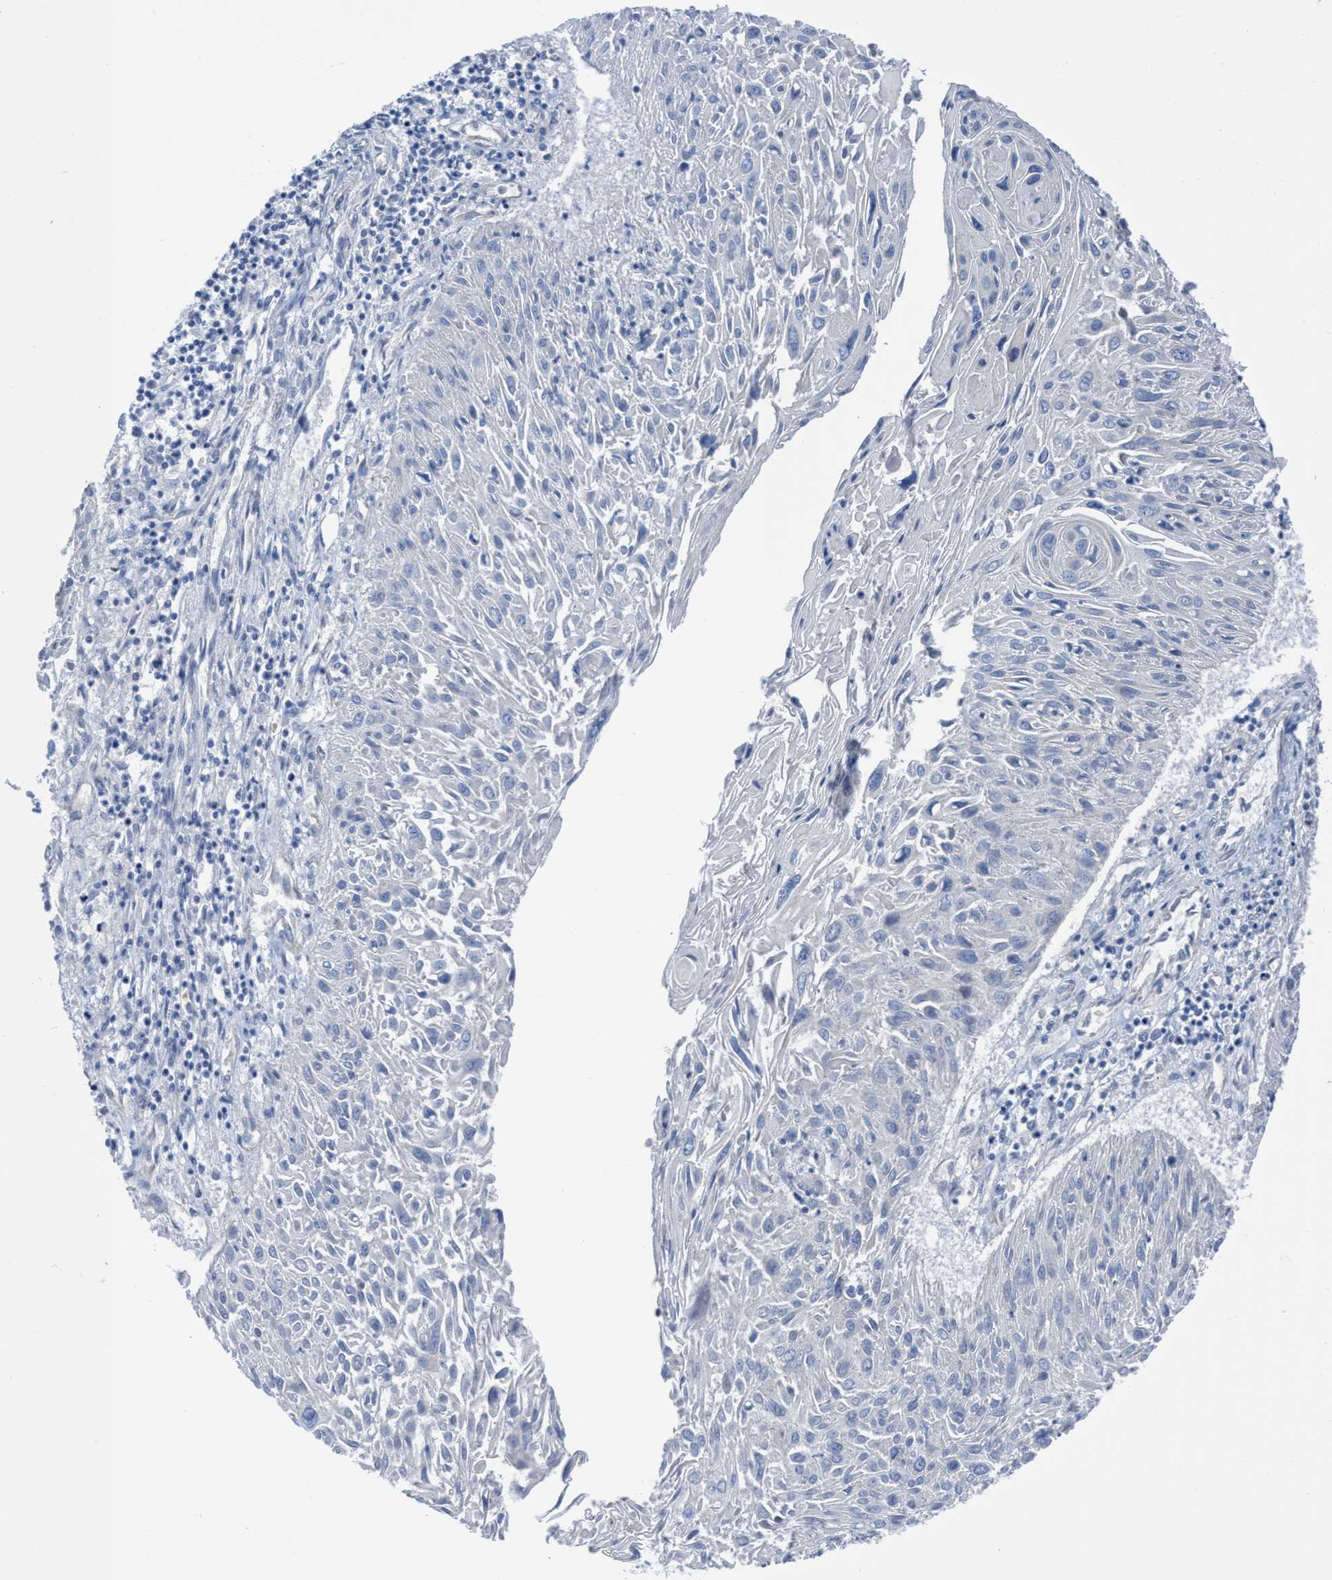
{"staining": {"intensity": "negative", "quantity": "none", "location": "none"}, "tissue": "cervical cancer", "cell_type": "Tumor cells", "image_type": "cancer", "snomed": [{"axis": "morphology", "description": "Squamous cell carcinoma, NOS"}, {"axis": "topography", "description": "Cervix"}], "caption": "Immunohistochemistry photomicrograph of human squamous cell carcinoma (cervical) stained for a protein (brown), which reveals no expression in tumor cells.", "gene": "TMEM94", "patient": {"sex": "female", "age": 51}}